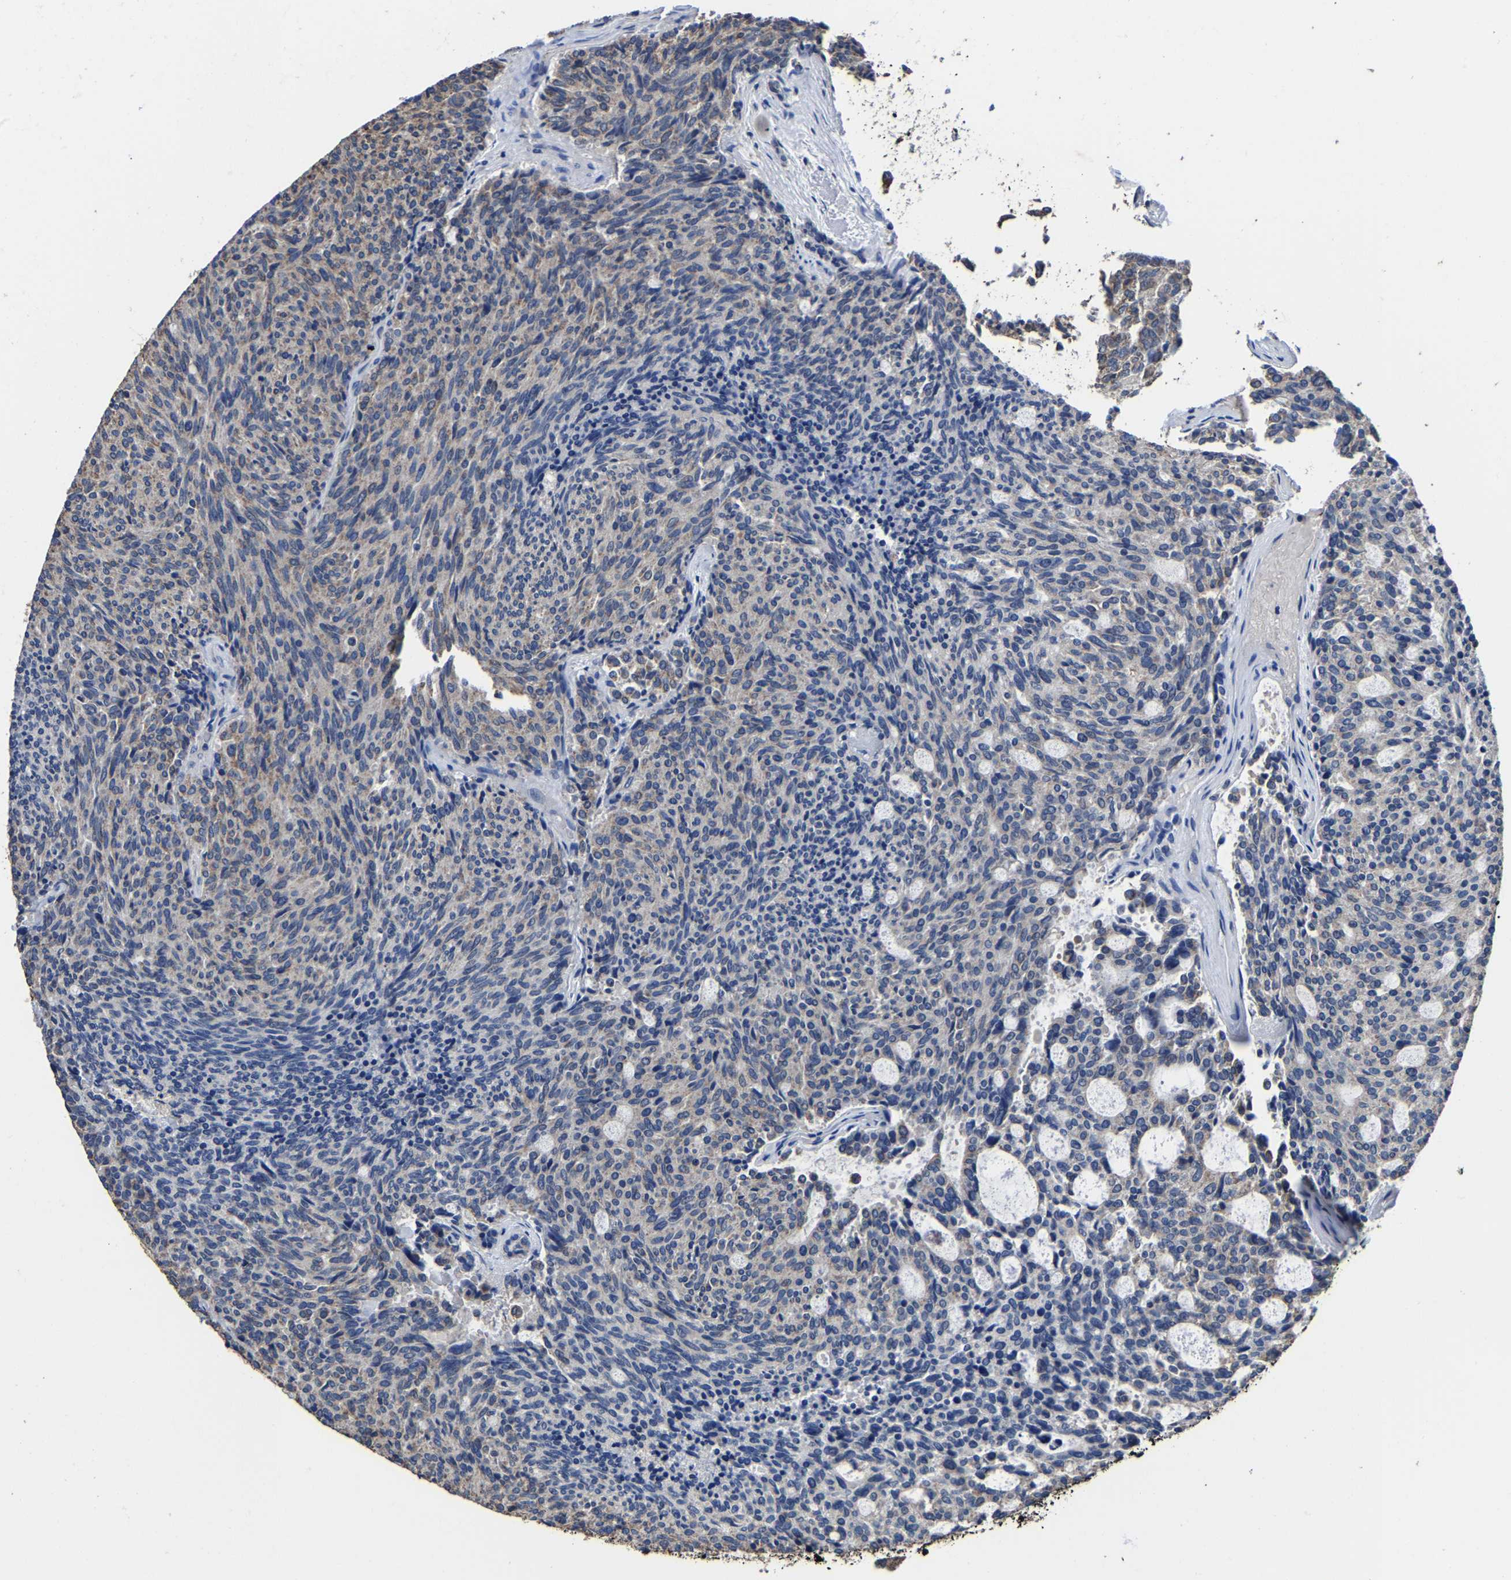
{"staining": {"intensity": "moderate", "quantity": "25%-75%", "location": "cytoplasmic/membranous"}, "tissue": "carcinoid", "cell_type": "Tumor cells", "image_type": "cancer", "snomed": [{"axis": "morphology", "description": "Carcinoid, malignant, NOS"}, {"axis": "topography", "description": "Pancreas"}], "caption": "Human malignant carcinoid stained with a protein marker reveals moderate staining in tumor cells.", "gene": "ZCCHC7", "patient": {"sex": "female", "age": 54}}